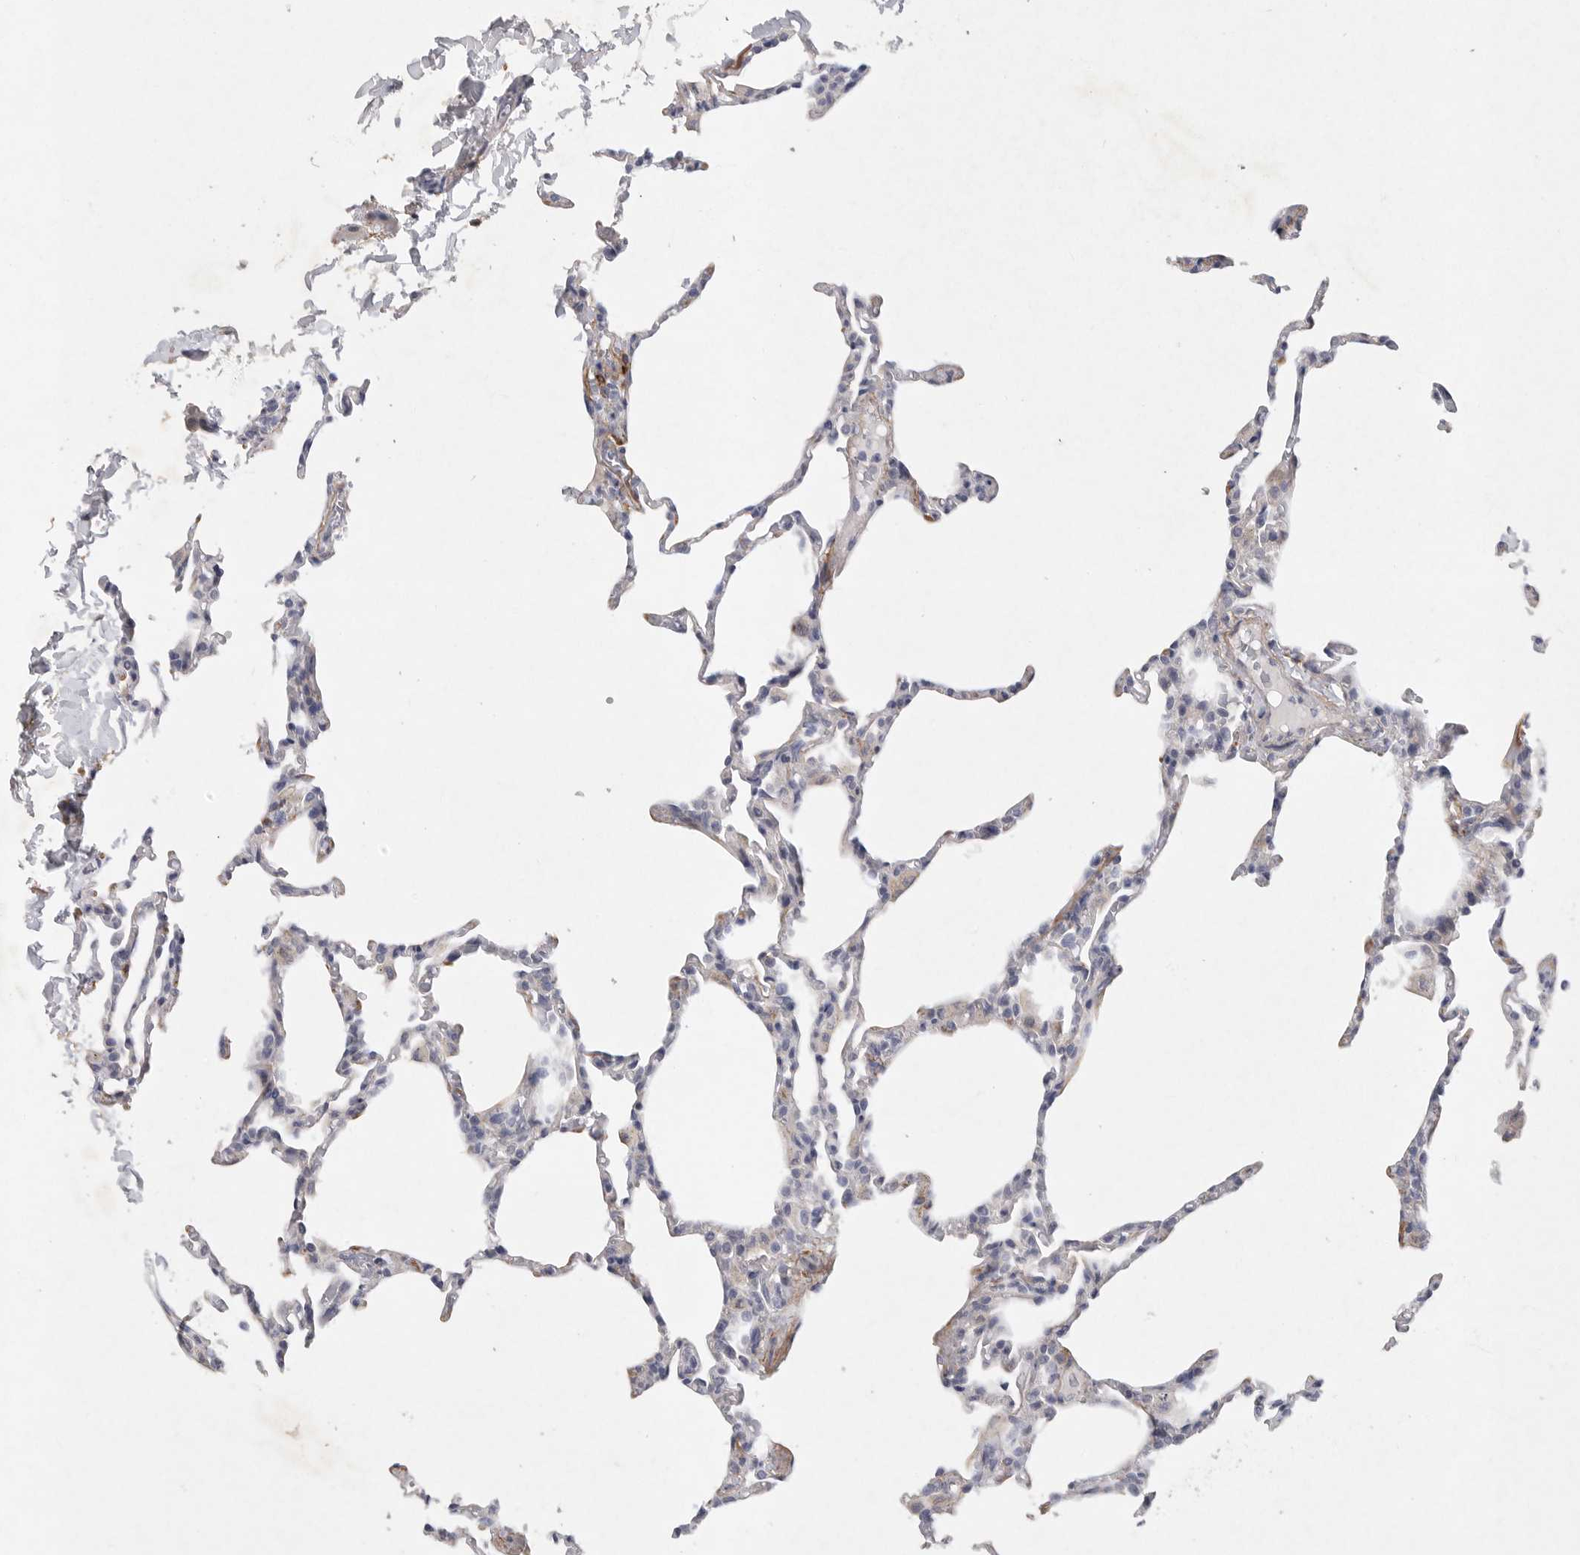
{"staining": {"intensity": "weak", "quantity": "<25%", "location": "cytoplasmic/membranous"}, "tissue": "lung", "cell_type": "Alveolar cells", "image_type": "normal", "snomed": [{"axis": "morphology", "description": "Normal tissue, NOS"}, {"axis": "topography", "description": "Lung"}], "caption": "High power microscopy image of an immunohistochemistry image of unremarkable lung, revealing no significant expression in alveolar cells.", "gene": "EDEM3", "patient": {"sex": "male", "age": 20}}